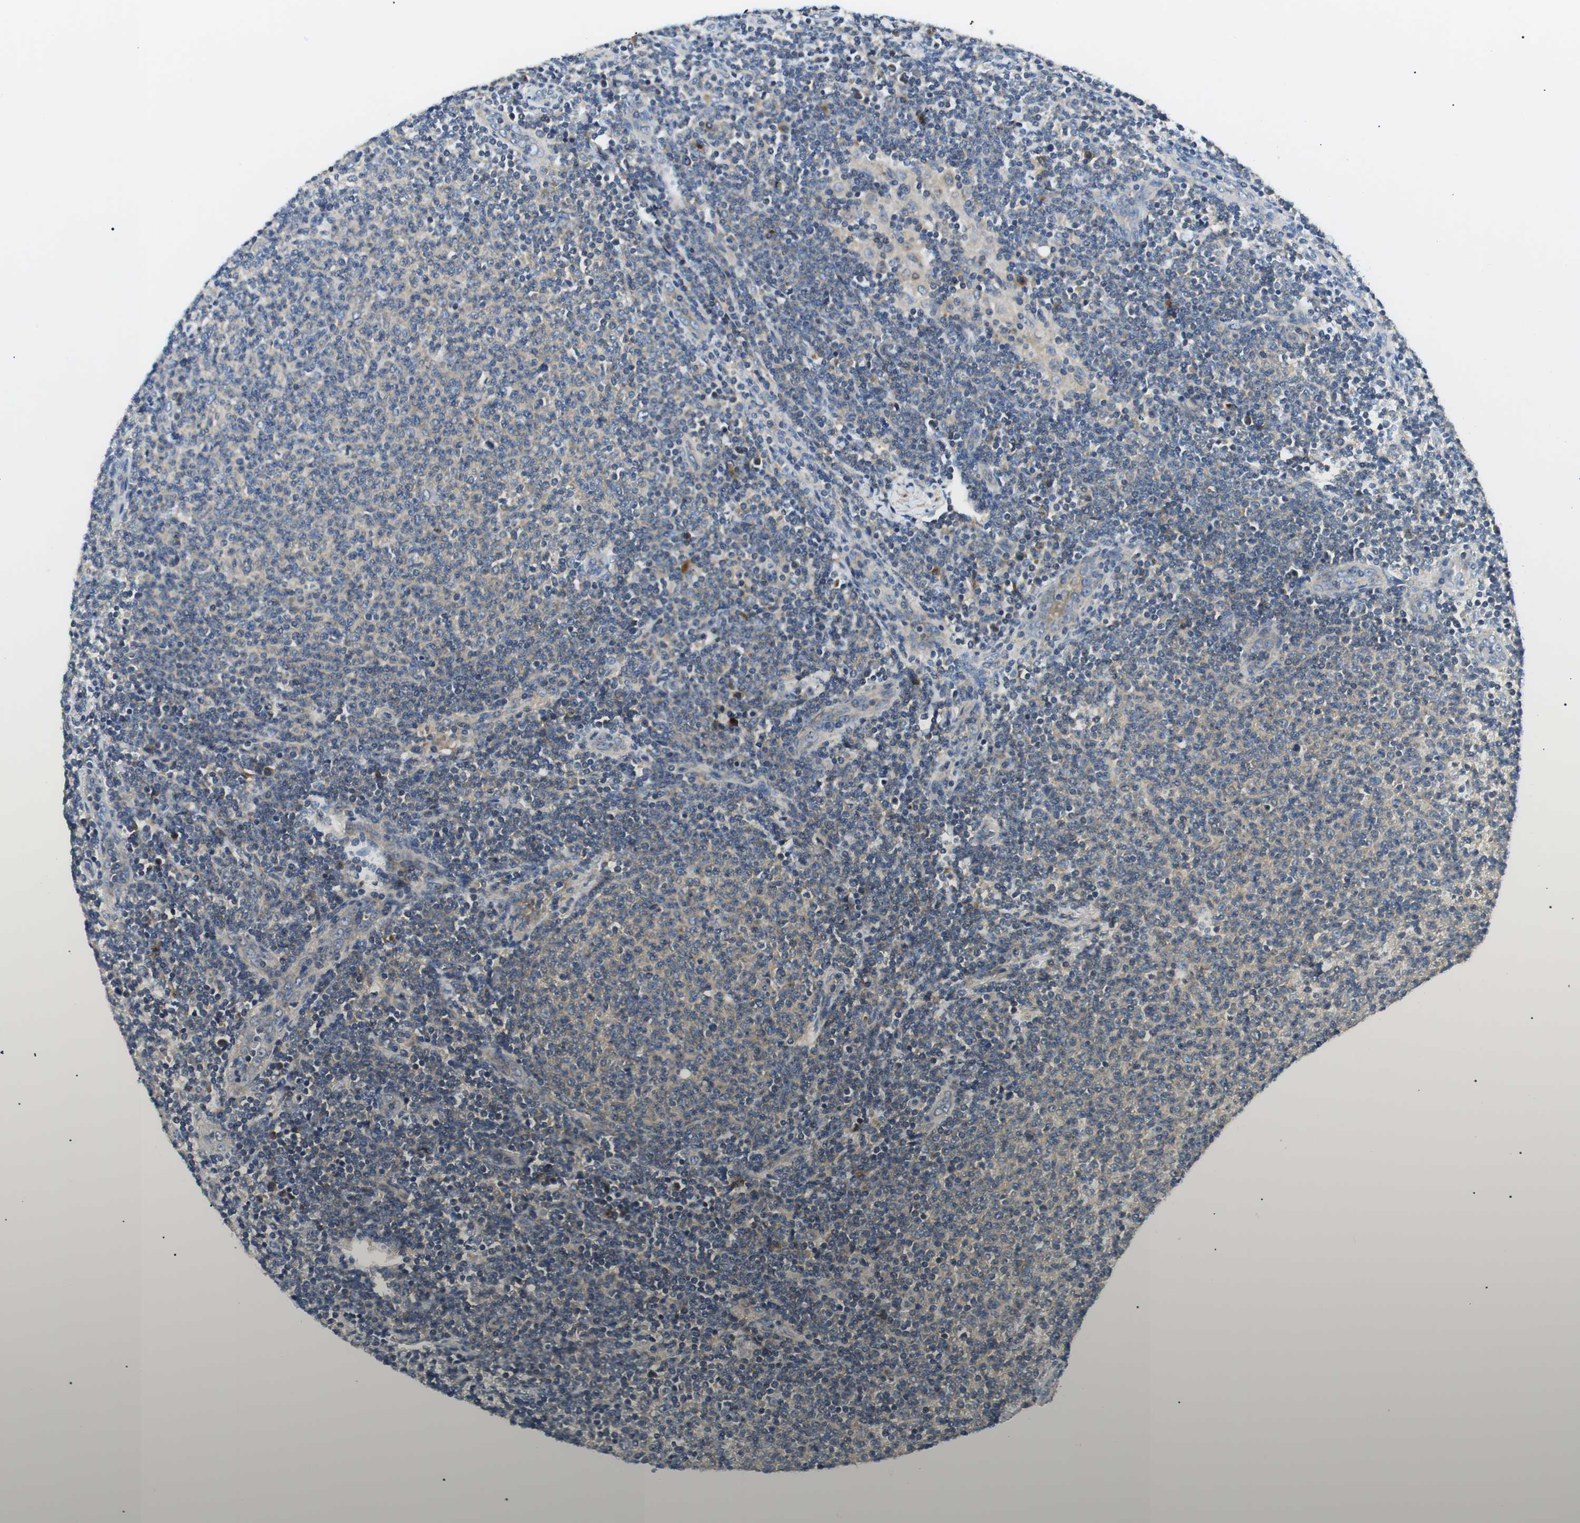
{"staining": {"intensity": "weak", "quantity": "<25%", "location": "cytoplasmic/membranous"}, "tissue": "lymphoma", "cell_type": "Tumor cells", "image_type": "cancer", "snomed": [{"axis": "morphology", "description": "Malignant lymphoma, non-Hodgkin's type, Low grade"}, {"axis": "topography", "description": "Lymph node"}], "caption": "This is an IHC photomicrograph of human lymphoma. There is no staining in tumor cells.", "gene": "DIPK1A", "patient": {"sex": "male", "age": 66}}